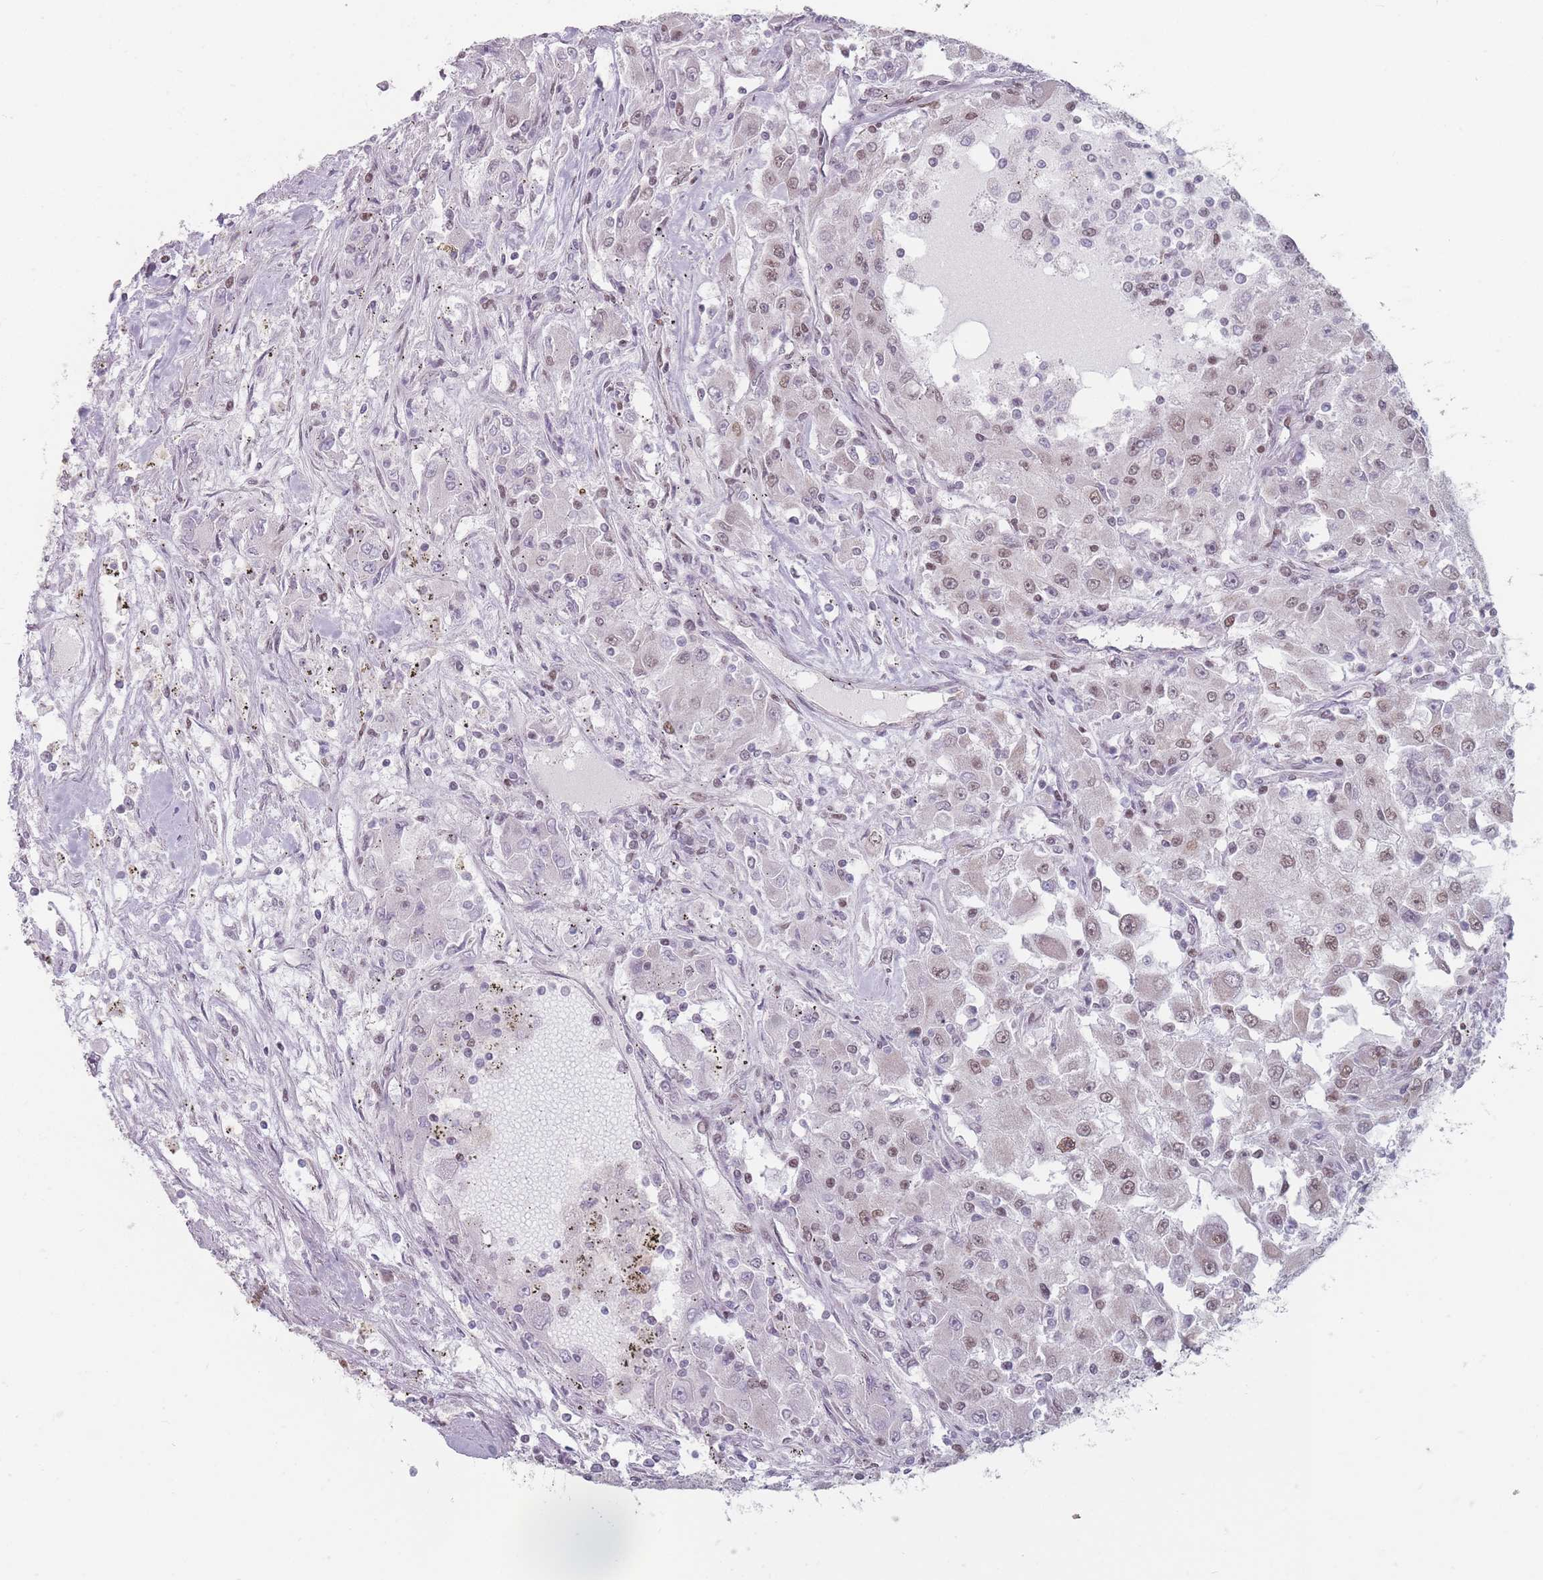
{"staining": {"intensity": "weak", "quantity": "25%-75%", "location": "nuclear"}, "tissue": "renal cancer", "cell_type": "Tumor cells", "image_type": "cancer", "snomed": [{"axis": "morphology", "description": "Adenocarcinoma, NOS"}, {"axis": "topography", "description": "Kidney"}], "caption": "This image exhibits immunohistochemistry (IHC) staining of human renal cancer (adenocarcinoma), with low weak nuclear staining in about 25%-75% of tumor cells.", "gene": "SH3BGRL2", "patient": {"sex": "female", "age": 67}}